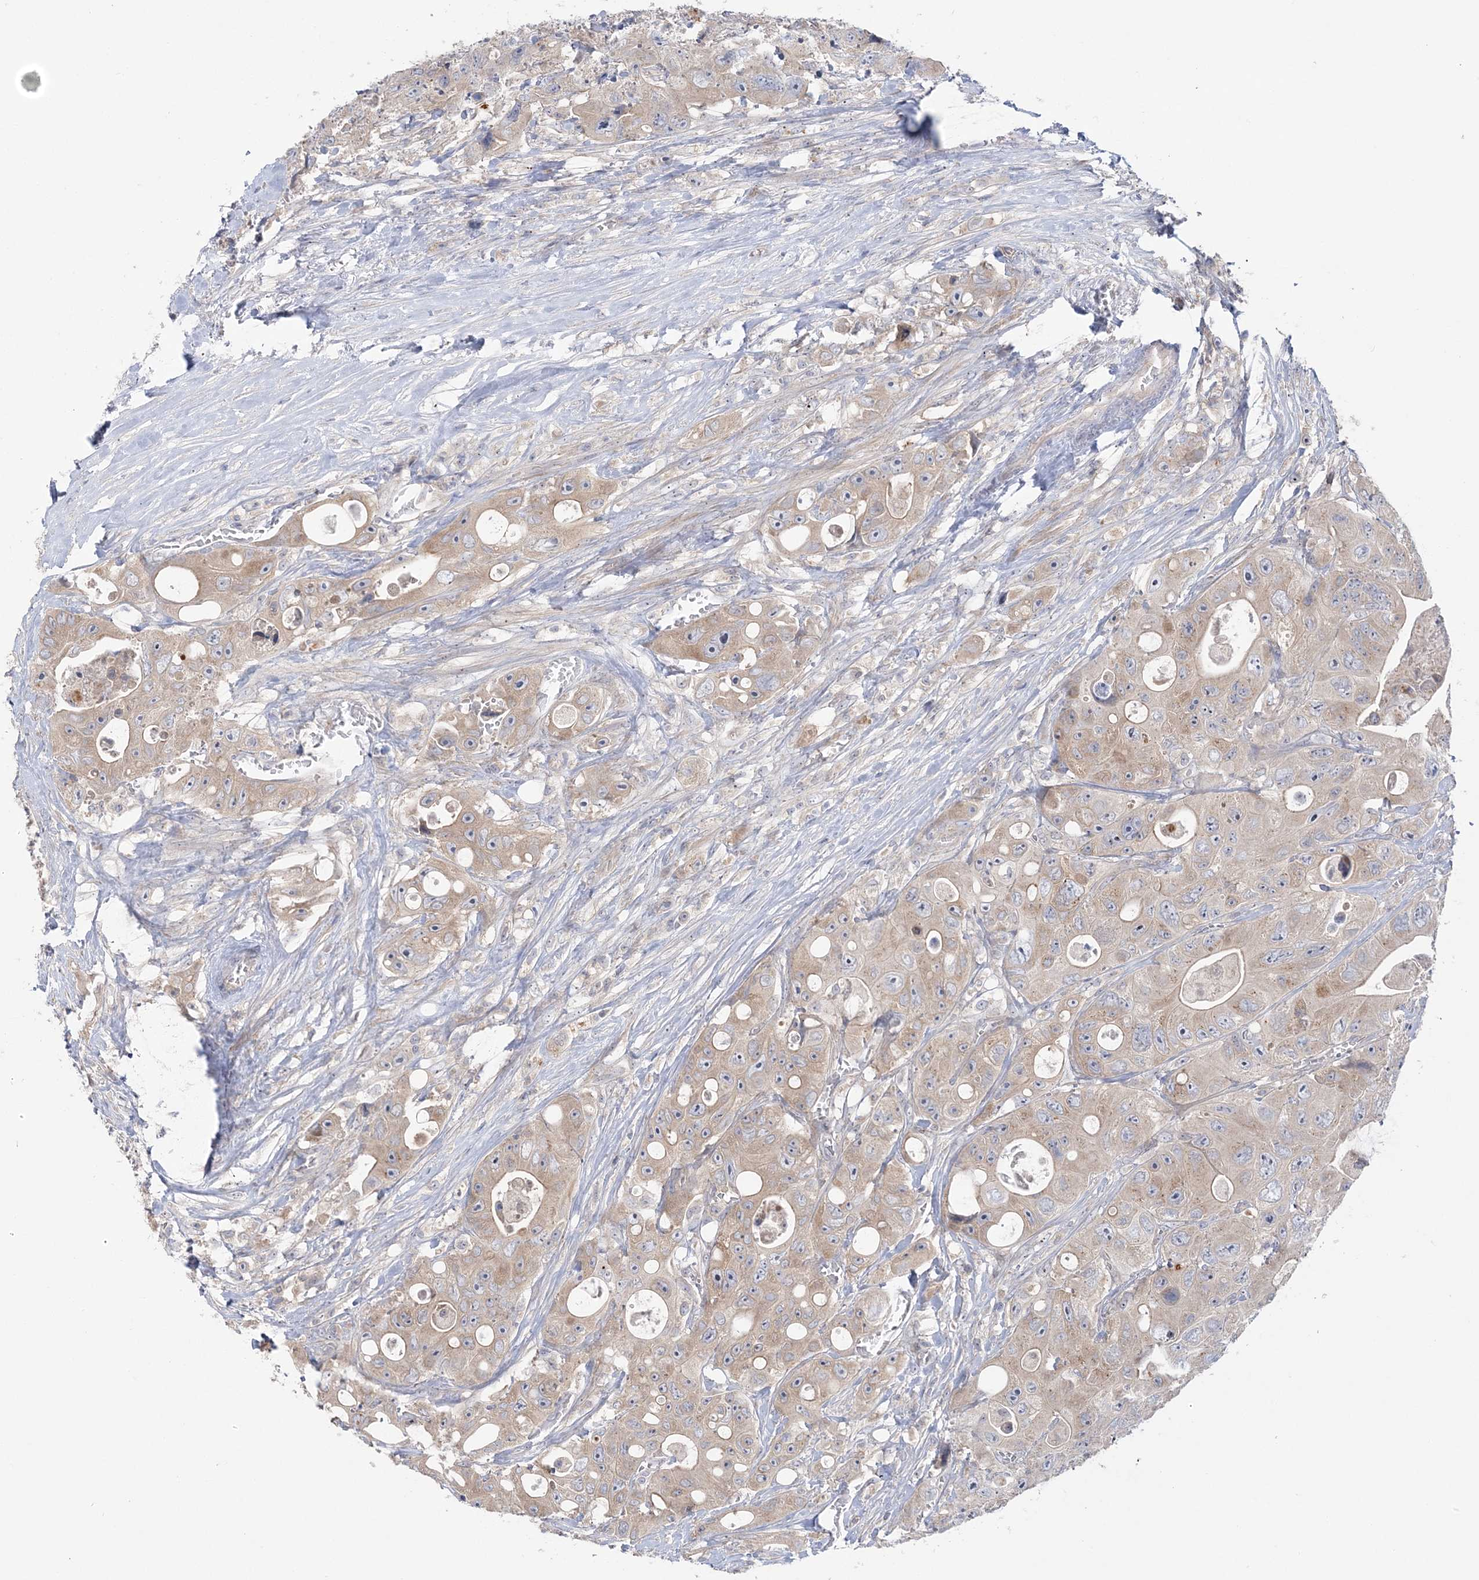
{"staining": {"intensity": "weak", "quantity": ">75%", "location": "cytoplasmic/membranous"}, "tissue": "colorectal cancer", "cell_type": "Tumor cells", "image_type": "cancer", "snomed": [{"axis": "morphology", "description": "Adenocarcinoma, NOS"}, {"axis": "topography", "description": "Colon"}], "caption": "Adenocarcinoma (colorectal) stained for a protein reveals weak cytoplasmic/membranous positivity in tumor cells.", "gene": "MMADHC", "patient": {"sex": "female", "age": 46}}